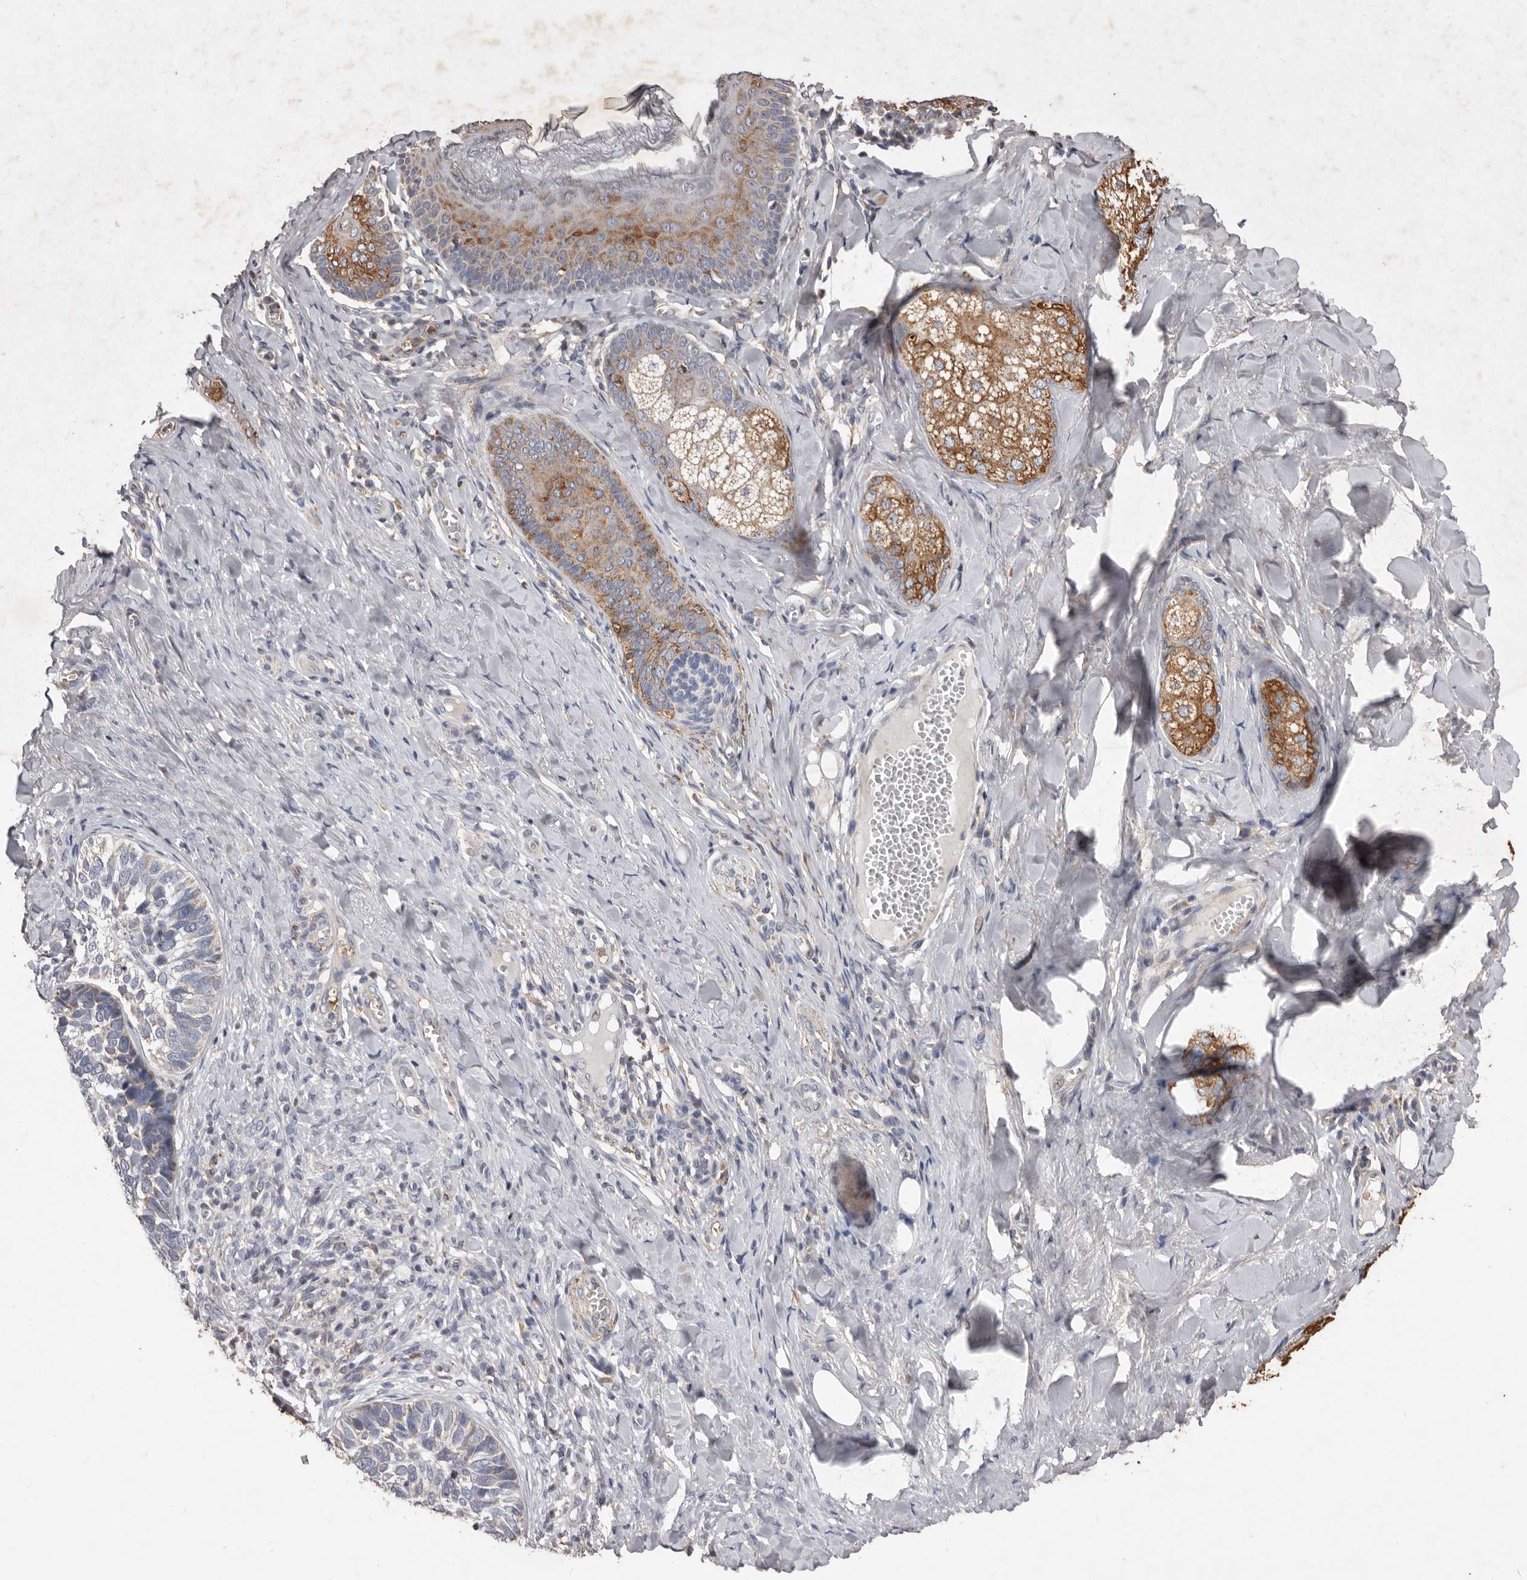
{"staining": {"intensity": "negative", "quantity": "none", "location": "none"}, "tissue": "skin cancer", "cell_type": "Tumor cells", "image_type": "cancer", "snomed": [{"axis": "morphology", "description": "Basal cell carcinoma"}, {"axis": "topography", "description": "Skin"}], "caption": "A histopathology image of basal cell carcinoma (skin) stained for a protein exhibits no brown staining in tumor cells.", "gene": "CXCL14", "patient": {"sex": "male", "age": 62}}